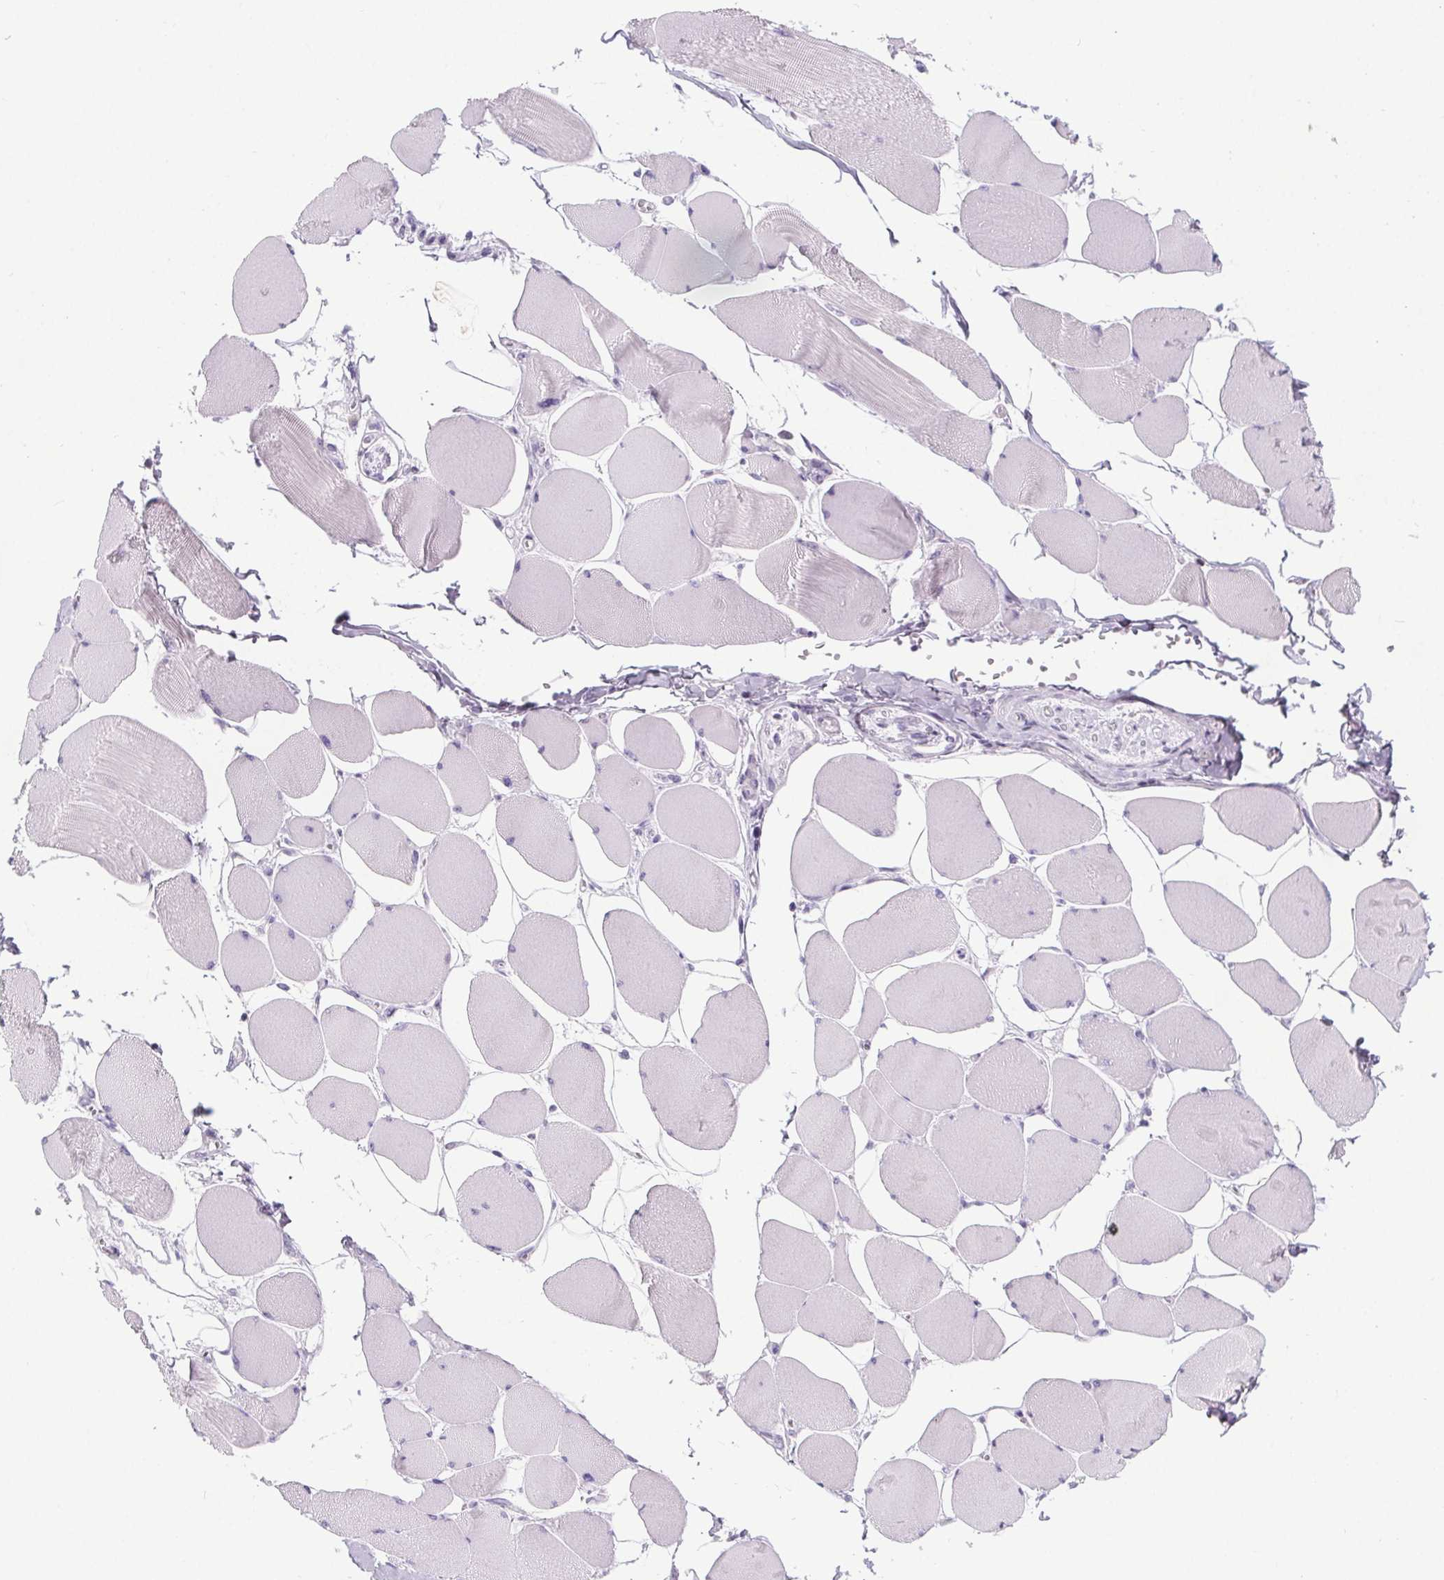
{"staining": {"intensity": "negative", "quantity": "none", "location": "none"}, "tissue": "skeletal muscle", "cell_type": "Myocytes", "image_type": "normal", "snomed": [{"axis": "morphology", "description": "Normal tissue, NOS"}, {"axis": "topography", "description": "Skeletal muscle"}], "caption": "Histopathology image shows no significant protein positivity in myocytes of unremarkable skeletal muscle.", "gene": "ELAVL2", "patient": {"sex": "female", "age": 75}}